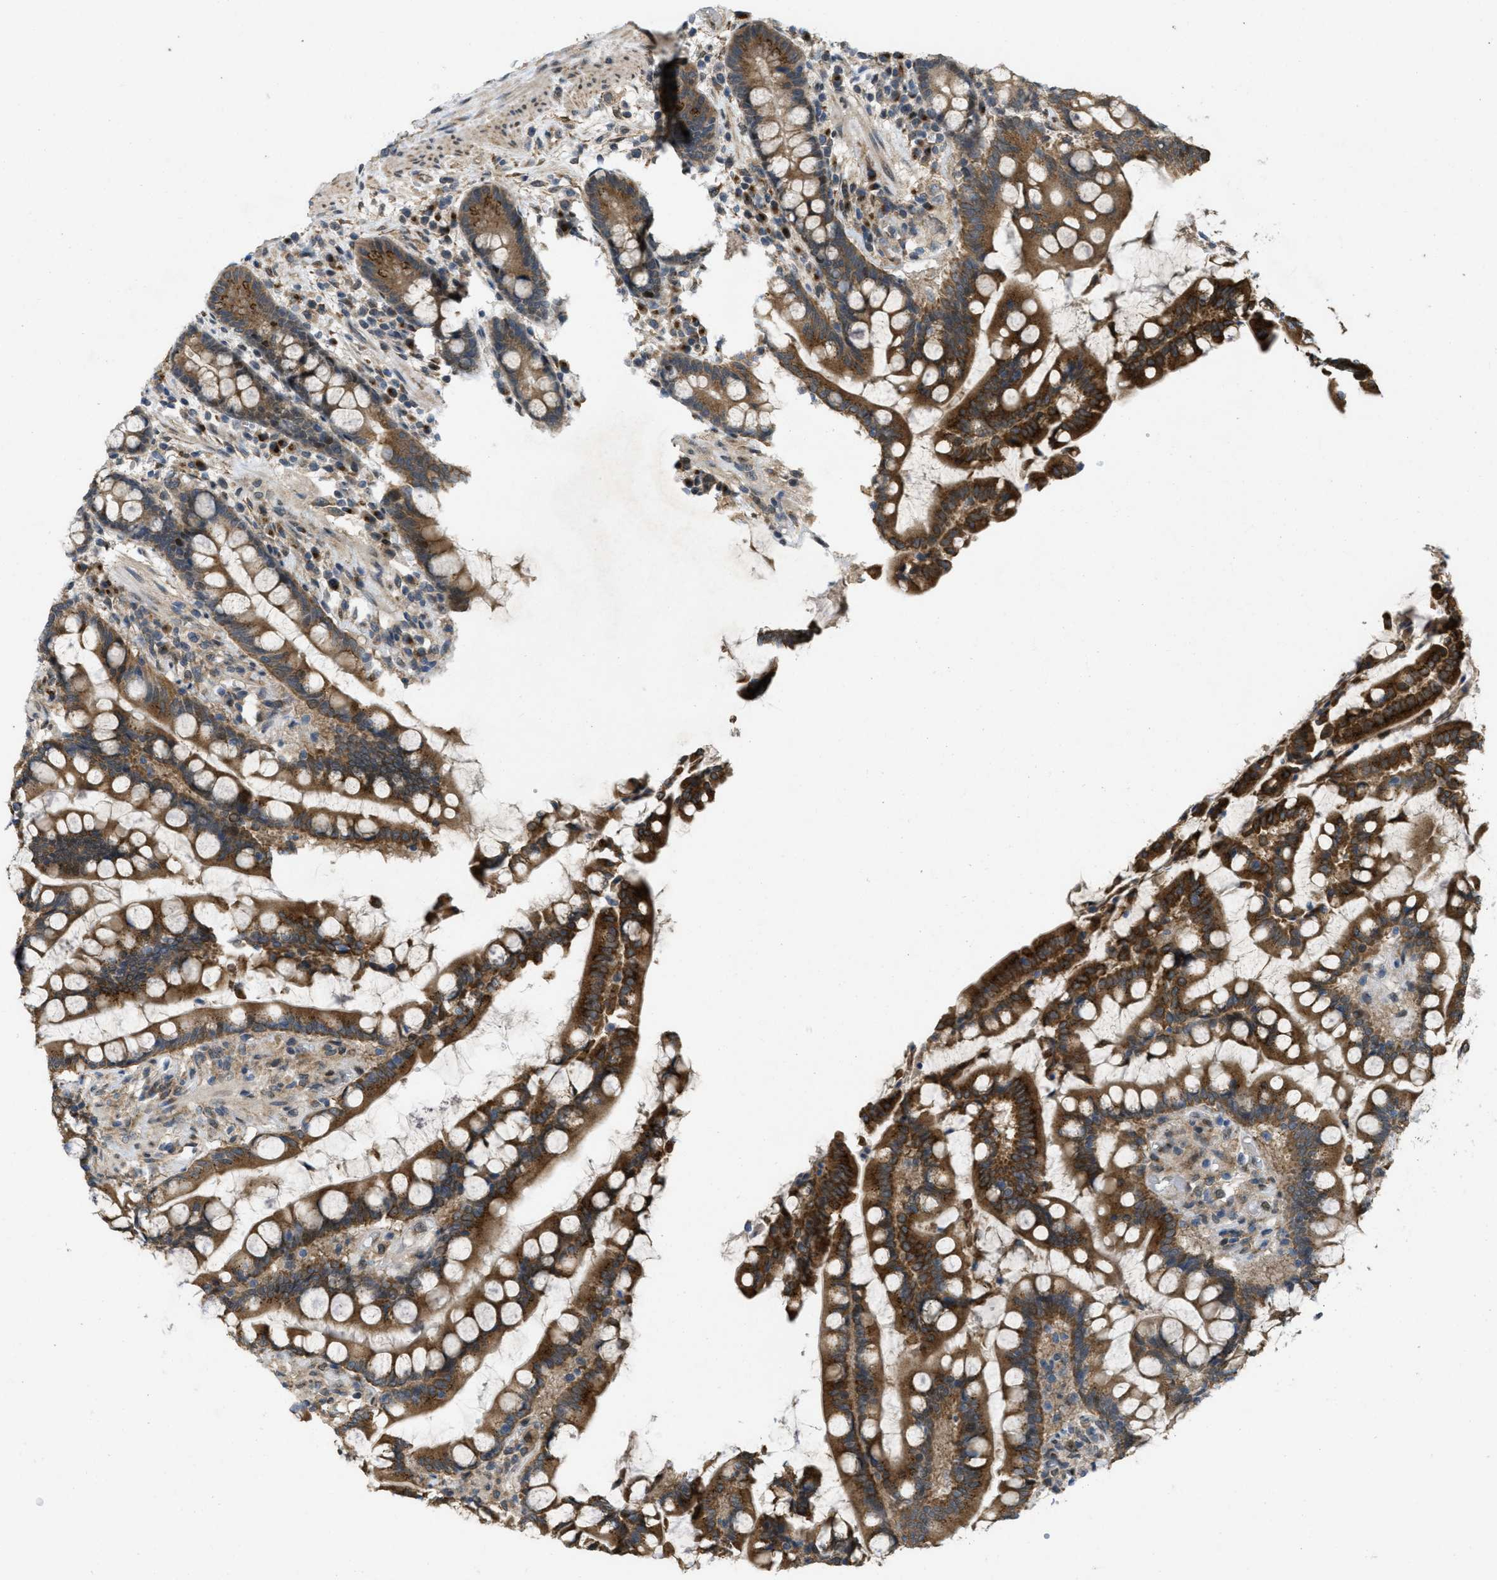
{"staining": {"intensity": "strong", "quantity": ">75%", "location": "cytoplasmic/membranous"}, "tissue": "colon", "cell_type": "Endothelial cells", "image_type": "normal", "snomed": [{"axis": "morphology", "description": "Normal tissue, NOS"}, {"axis": "topography", "description": "Colon"}], "caption": "Protein staining of unremarkable colon reveals strong cytoplasmic/membranous positivity in approximately >75% of endothelial cells.", "gene": "IFNLR1", "patient": {"sex": "male", "age": 73}}